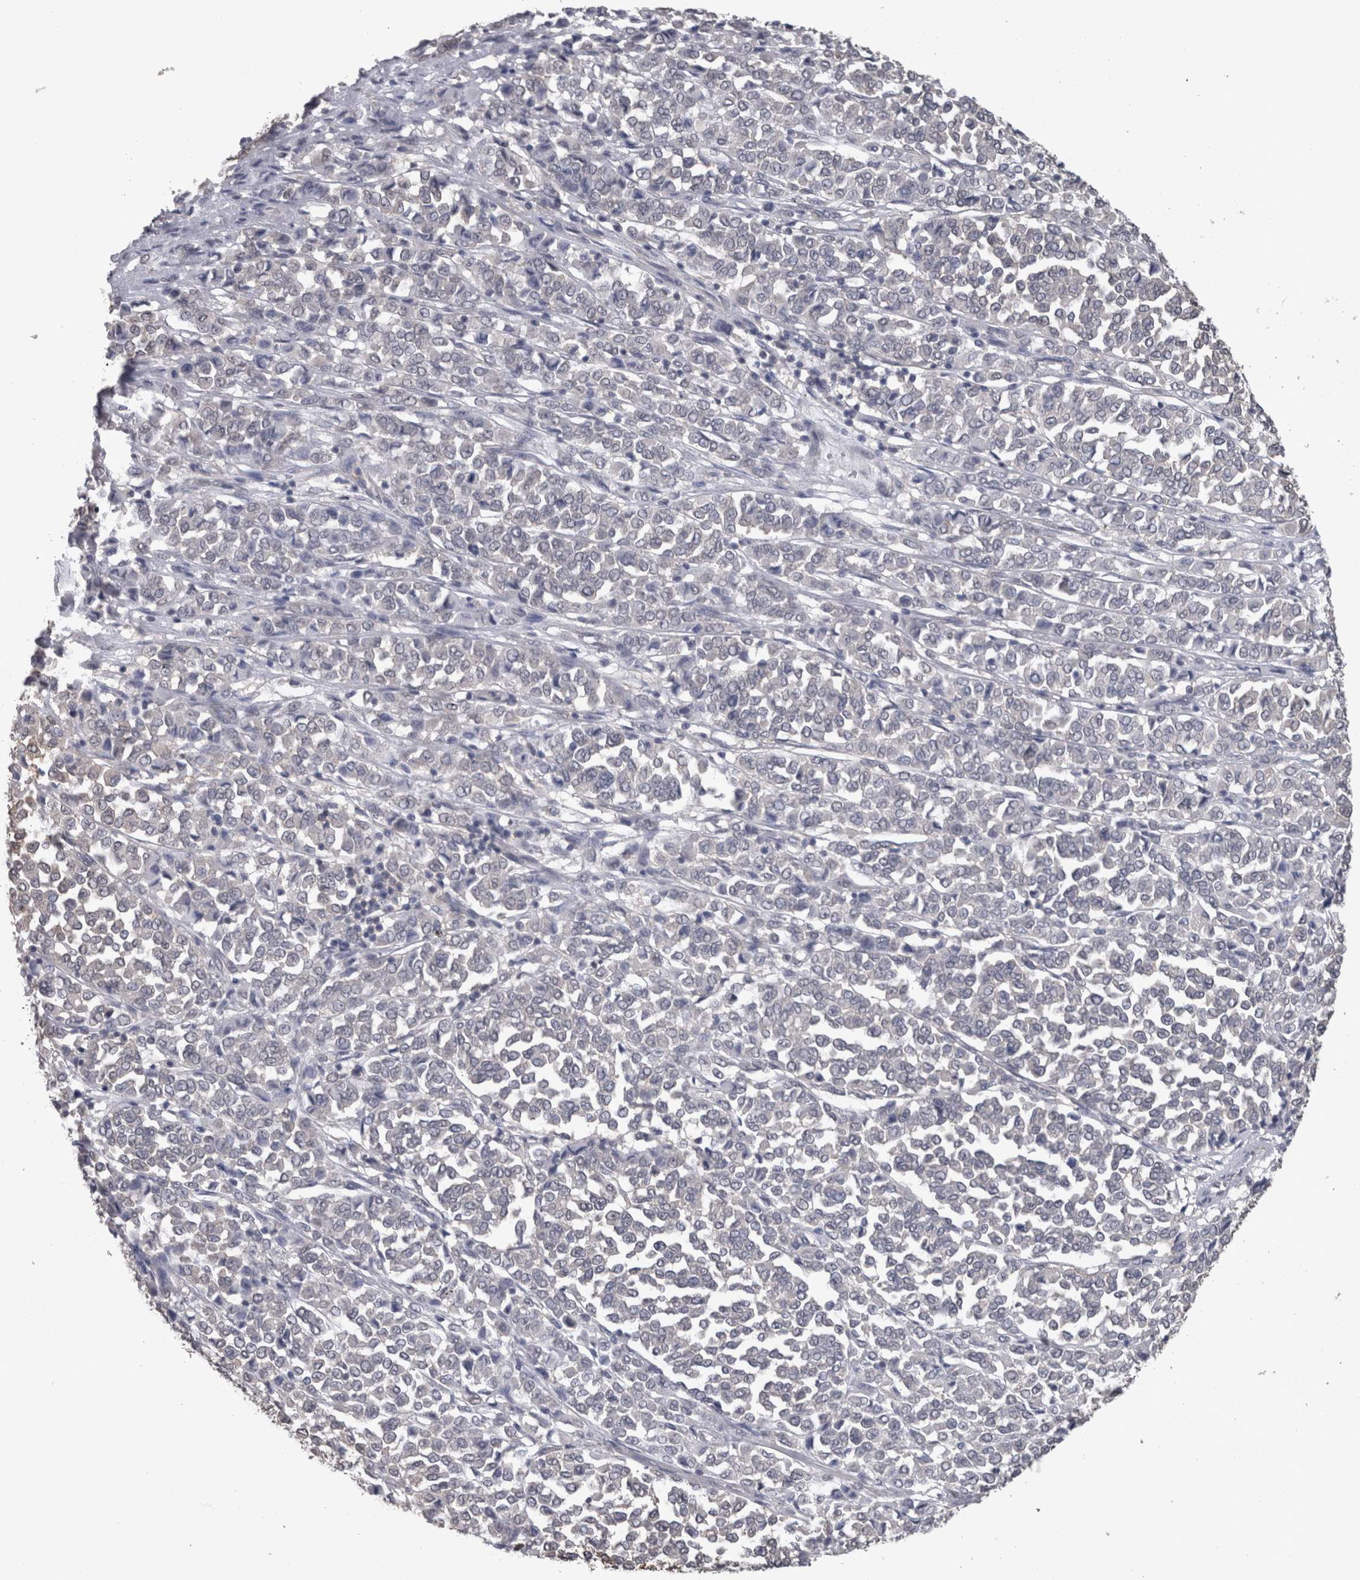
{"staining": {"intensity": "negative", "quantity": "none", "location": "none"}, "tissue": "melanoma", "cell_type": "Tumor cells", "image_type": "cancer", "snomed": [{"axis": "morphology", "description": "Malignant melanoma, Metastatic site"}, {"axis": "topography", "description": "Pancreas"}], "caption": "Immunohistochemical staining of human melanoma displays no significant expression in tumor cells.", "gene": "DDX6", "patient": {"sex": "female", "age": 30}}